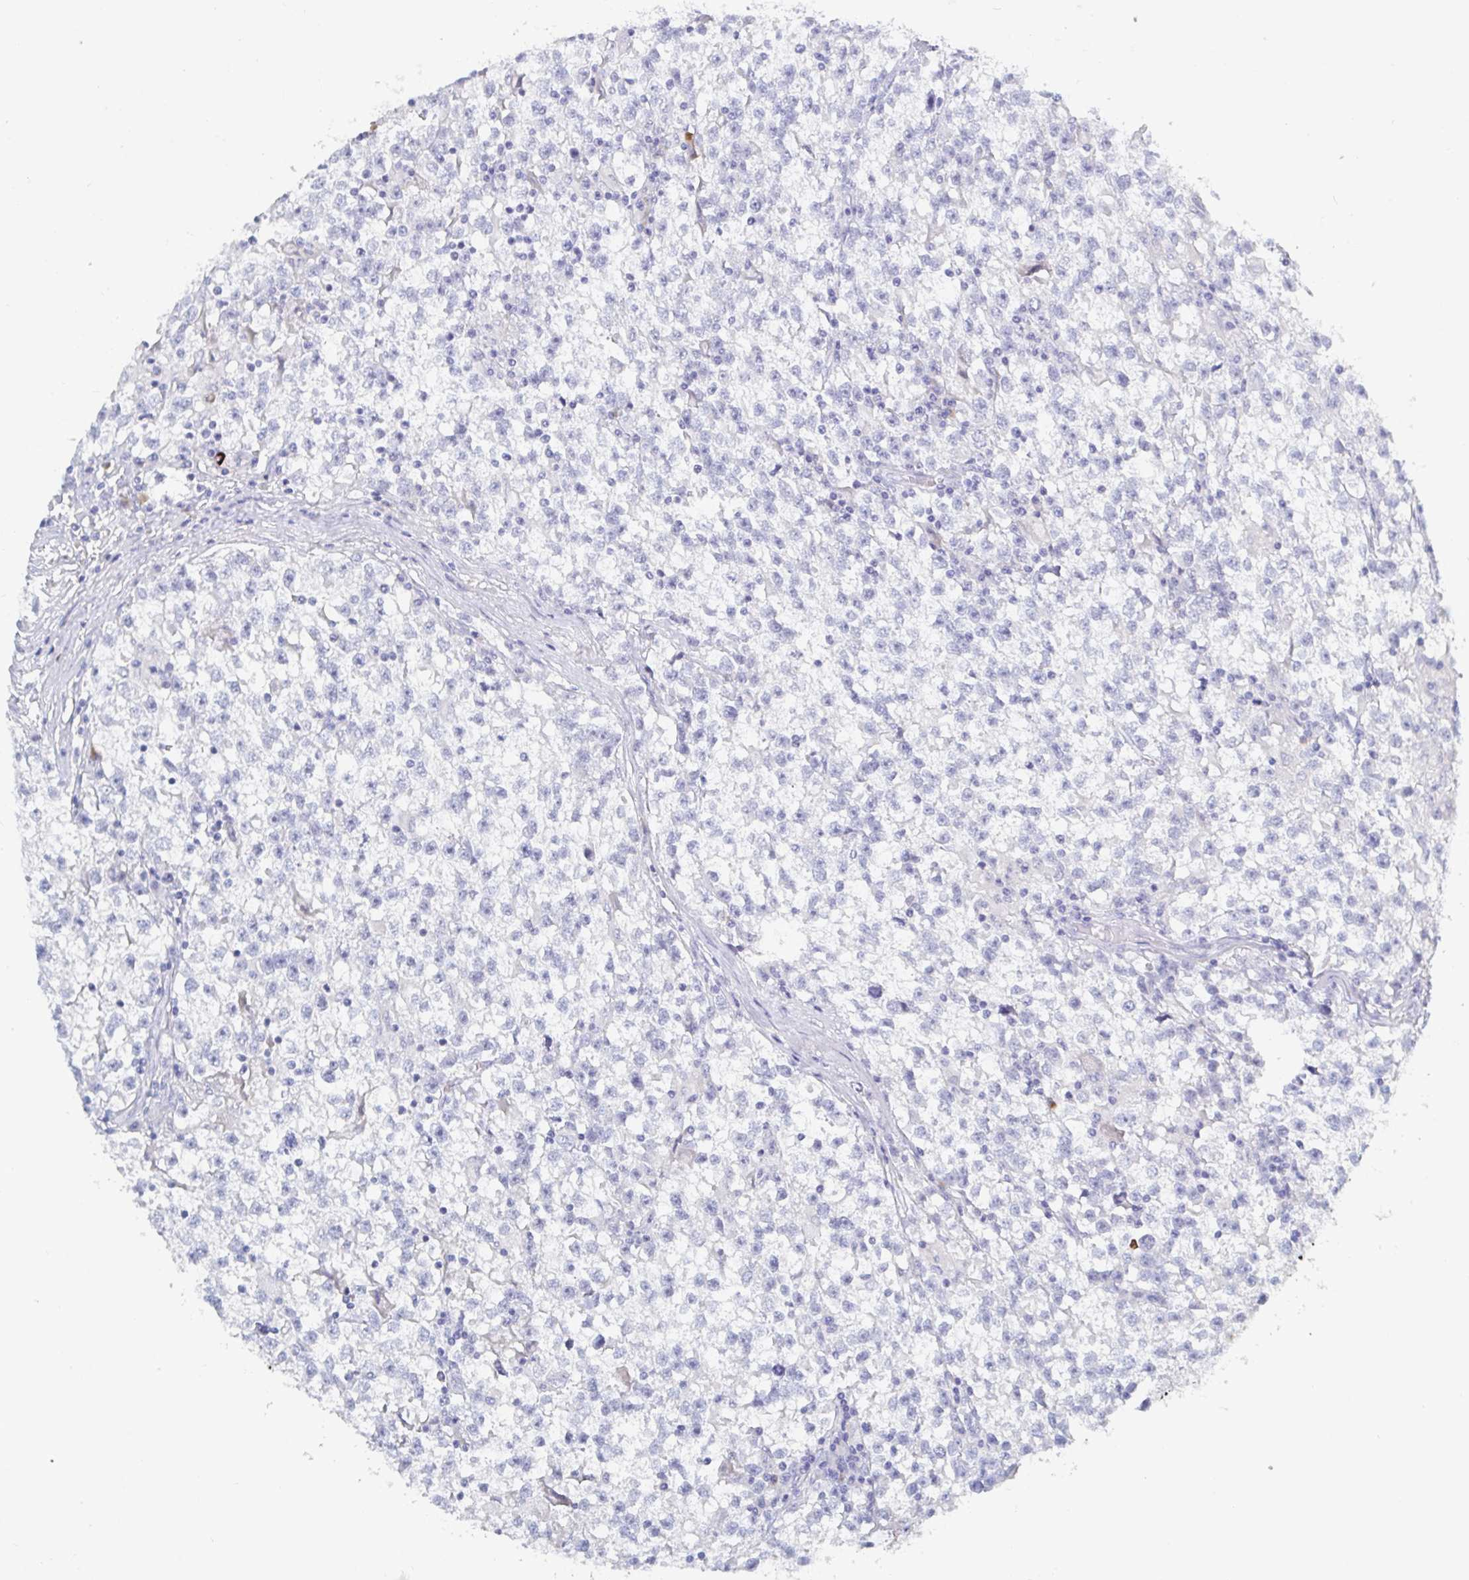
{"staining": {"intensity": "negative", "quantity": "none", "location": "none"}, "tissue": "testis cancer", "cell_type": "Tumor cells", "image_type": "cancer", "snomed": [{"axis": "morphology", "description": "Seminoma, NOS"}, {"axis": "topography", "description": "Testis"}], "caption": "Immunohistochemistry (IHC) histopathology image of testis cancer stained for a protein (brown), which exhibits no expression in tumor cells.", "gene": "OR2A4", "patient": {"sex": "male", "age": 31}}